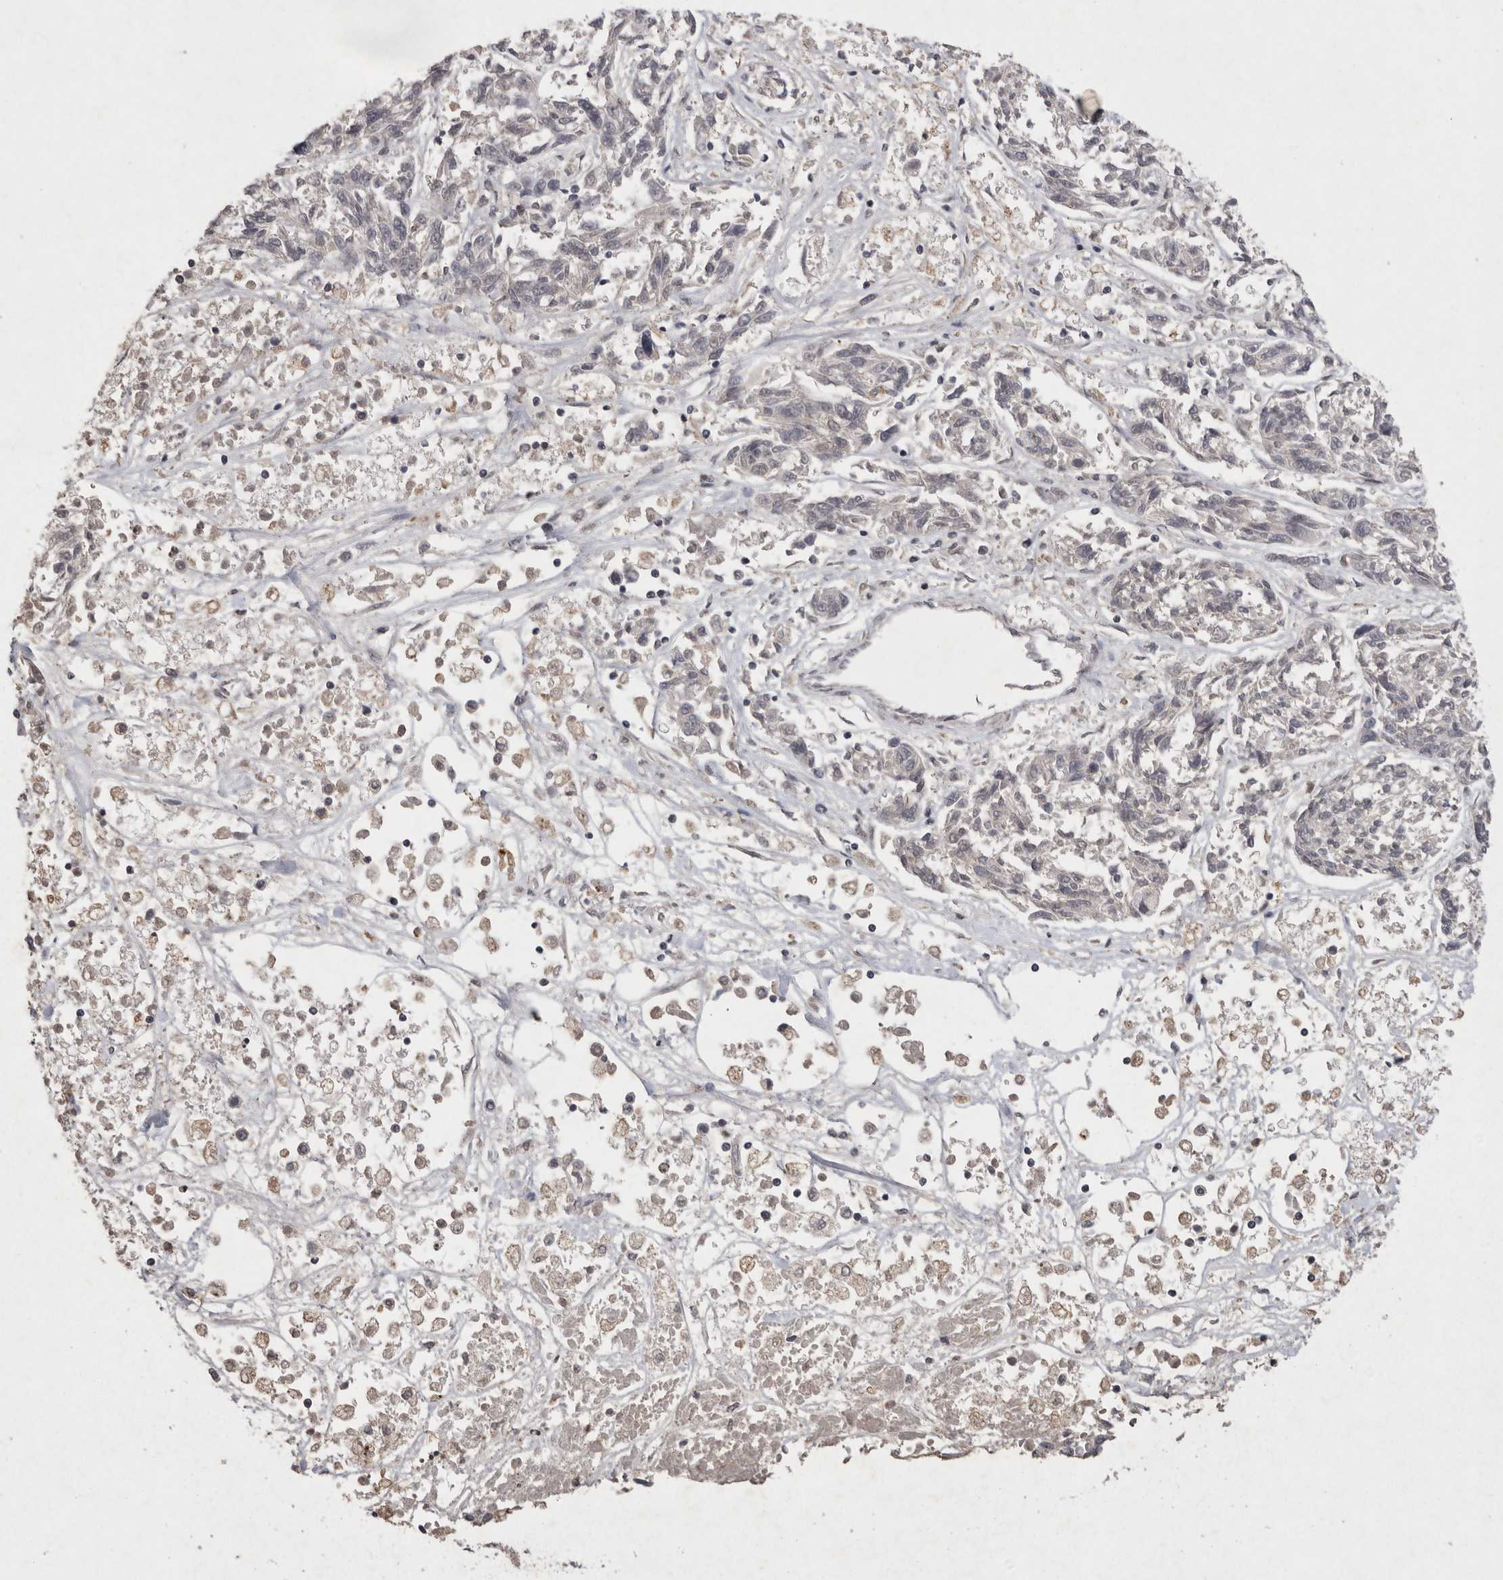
{"staining": {"intensity": "negative", "quantity": "none", "location": "none"}, "tissue": "melanoma", "cell_type": "Tumor cells", "image_type": "cancer", "snomed": [{"axis": "morphology", "description": "Malignant melanoma, NOS"}, {"axis": "topography", "description": "Skin"}], "caption": "IHC of human malignant melanoma exhibits no positivity in tumor cells.", "gene": "APLNR", "patient": {"sex": "male", "age": 53}}